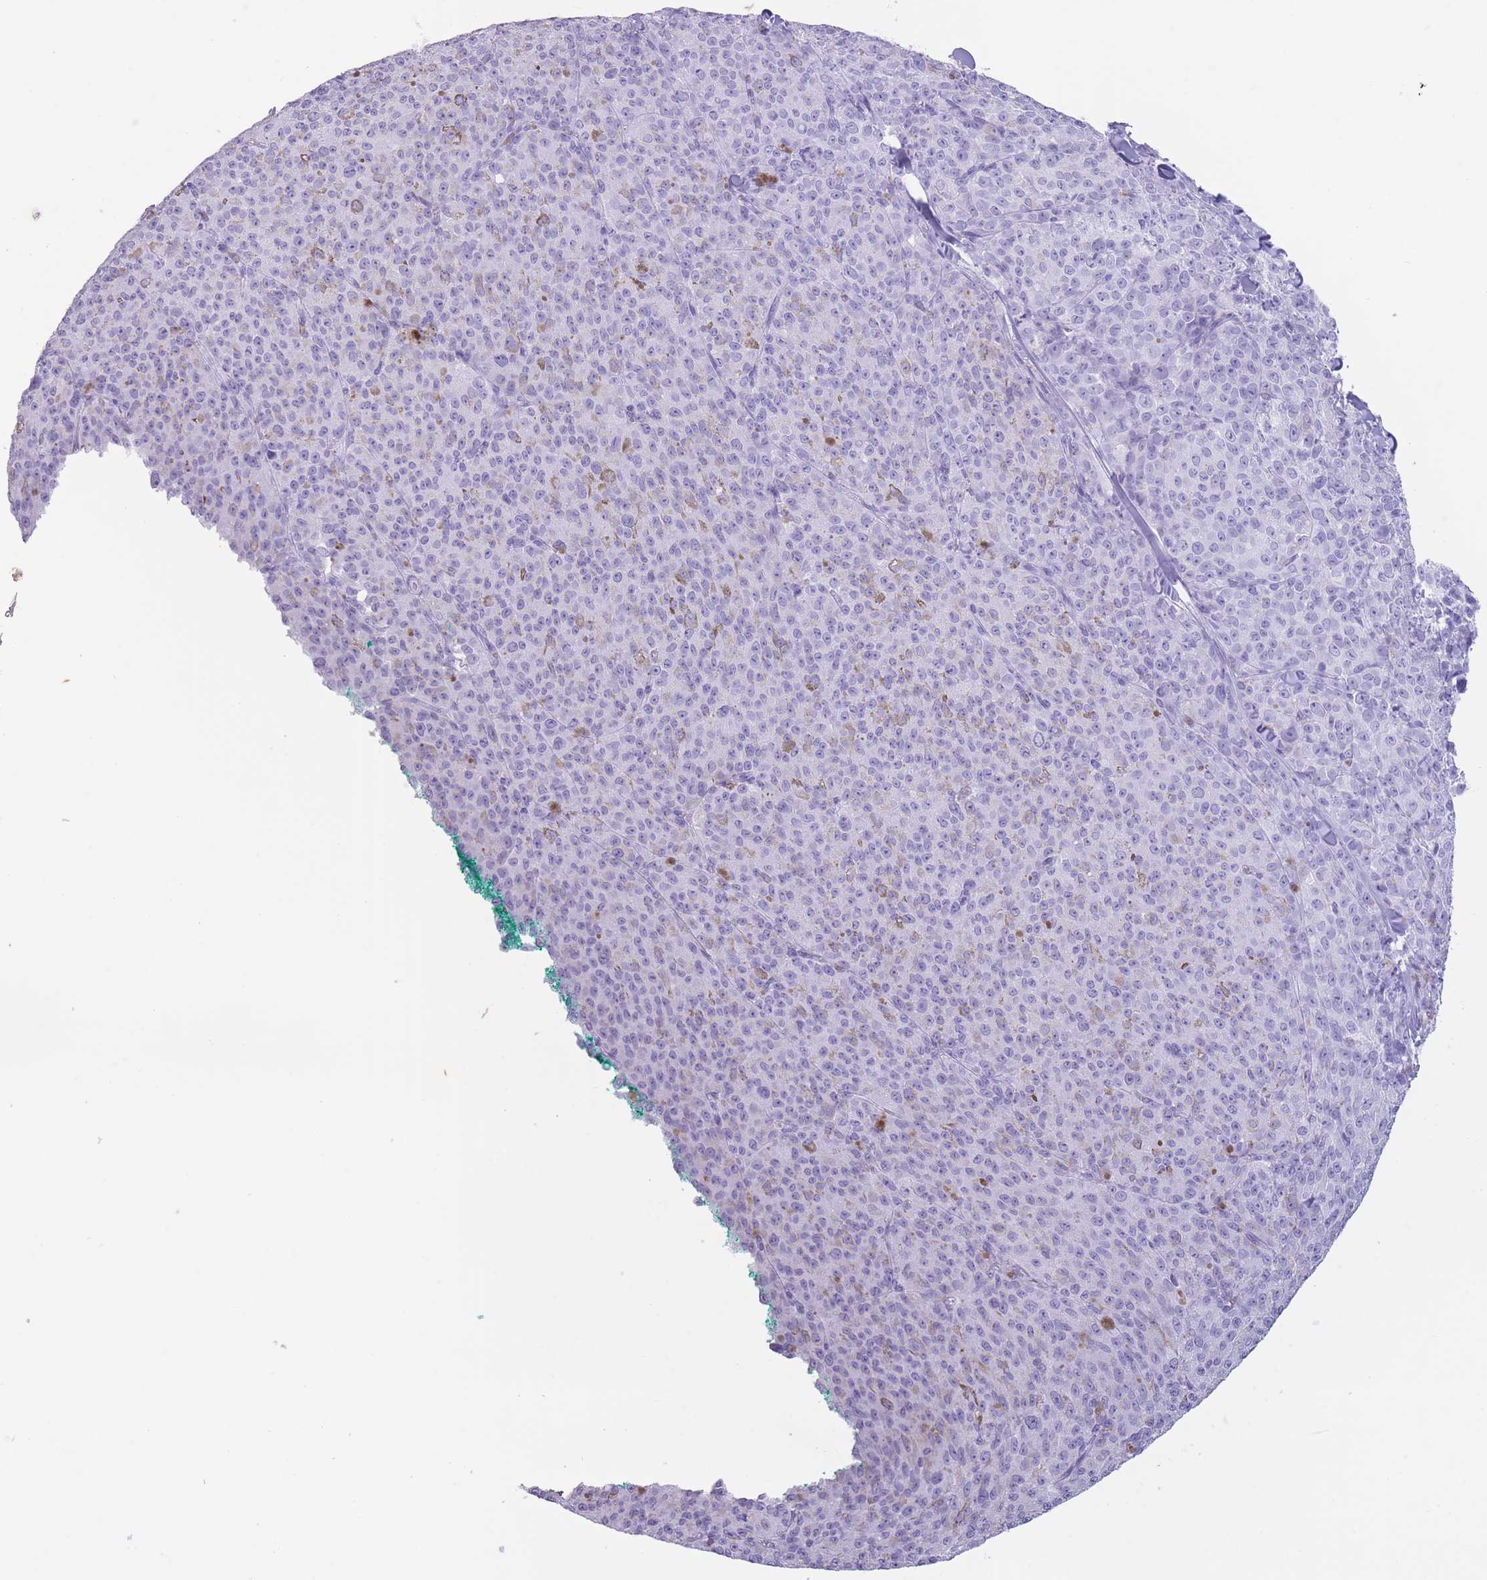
{"staining": {"intensity": "negative", "quantity": "none", "location": "none"}, "tissue": "melanoma", "cell_type": "Tumor cells", "image_type": "cancer", "snomed": [{"axis": "morphology", "description": "Malignant melanoma, NOS"}, {"axis": "topography", "description": "Skin"}], "caption": "Immunohistochemistry (IHC) of human malignant melanoma exhibits no expression in tumor cells. (Immunohistochemistry, brightfield microscopy, high magnification).", "gene": "OR4F21", "patient": {"sex": "female", "age": 52}}